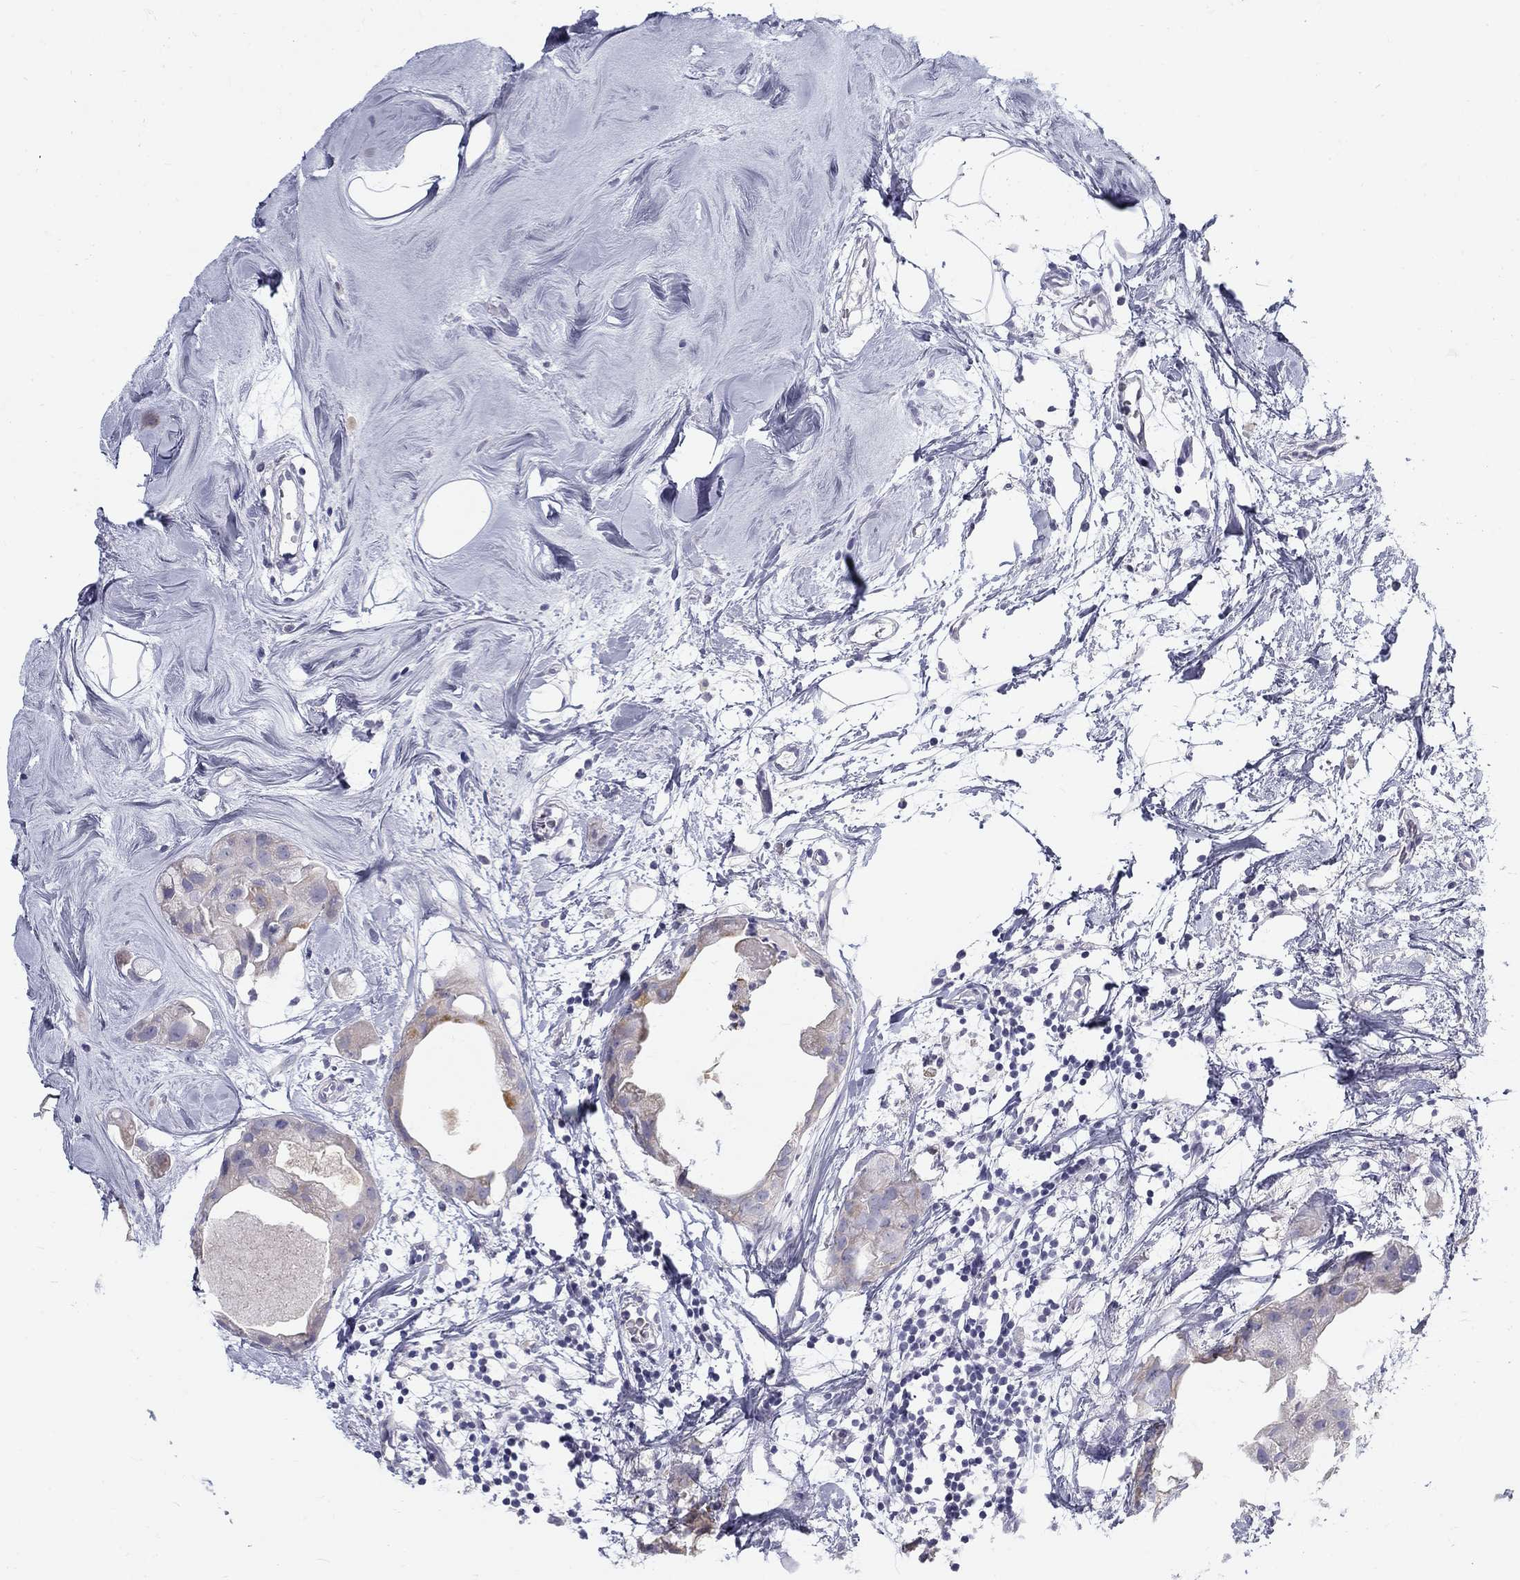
{"staining": {"intensity": "negative", "quantity": "none", "location": "none"}, "tissue": "breast cancer", "cell_type": "Tumor cells", "image_type": "cancer", "snomed": [{"axis": "morphology", "description": "Normal tissue, NOS"}, {"axis": "morphology", "description": "Duct carcinoma"}, {"axis": "topography", "description": "Breast"}], "caption": "Immunohistochemical staining of intraductal carcinoma (breast) demonstrates no significant expression in tumor cells. (DAB (3,3'-diaminobenzidine) immunohistochemistry (IHC) with hematoxylin counter stain).", "gene": "MAGEB6", "patient": {"sex": "female", "age": 40}}